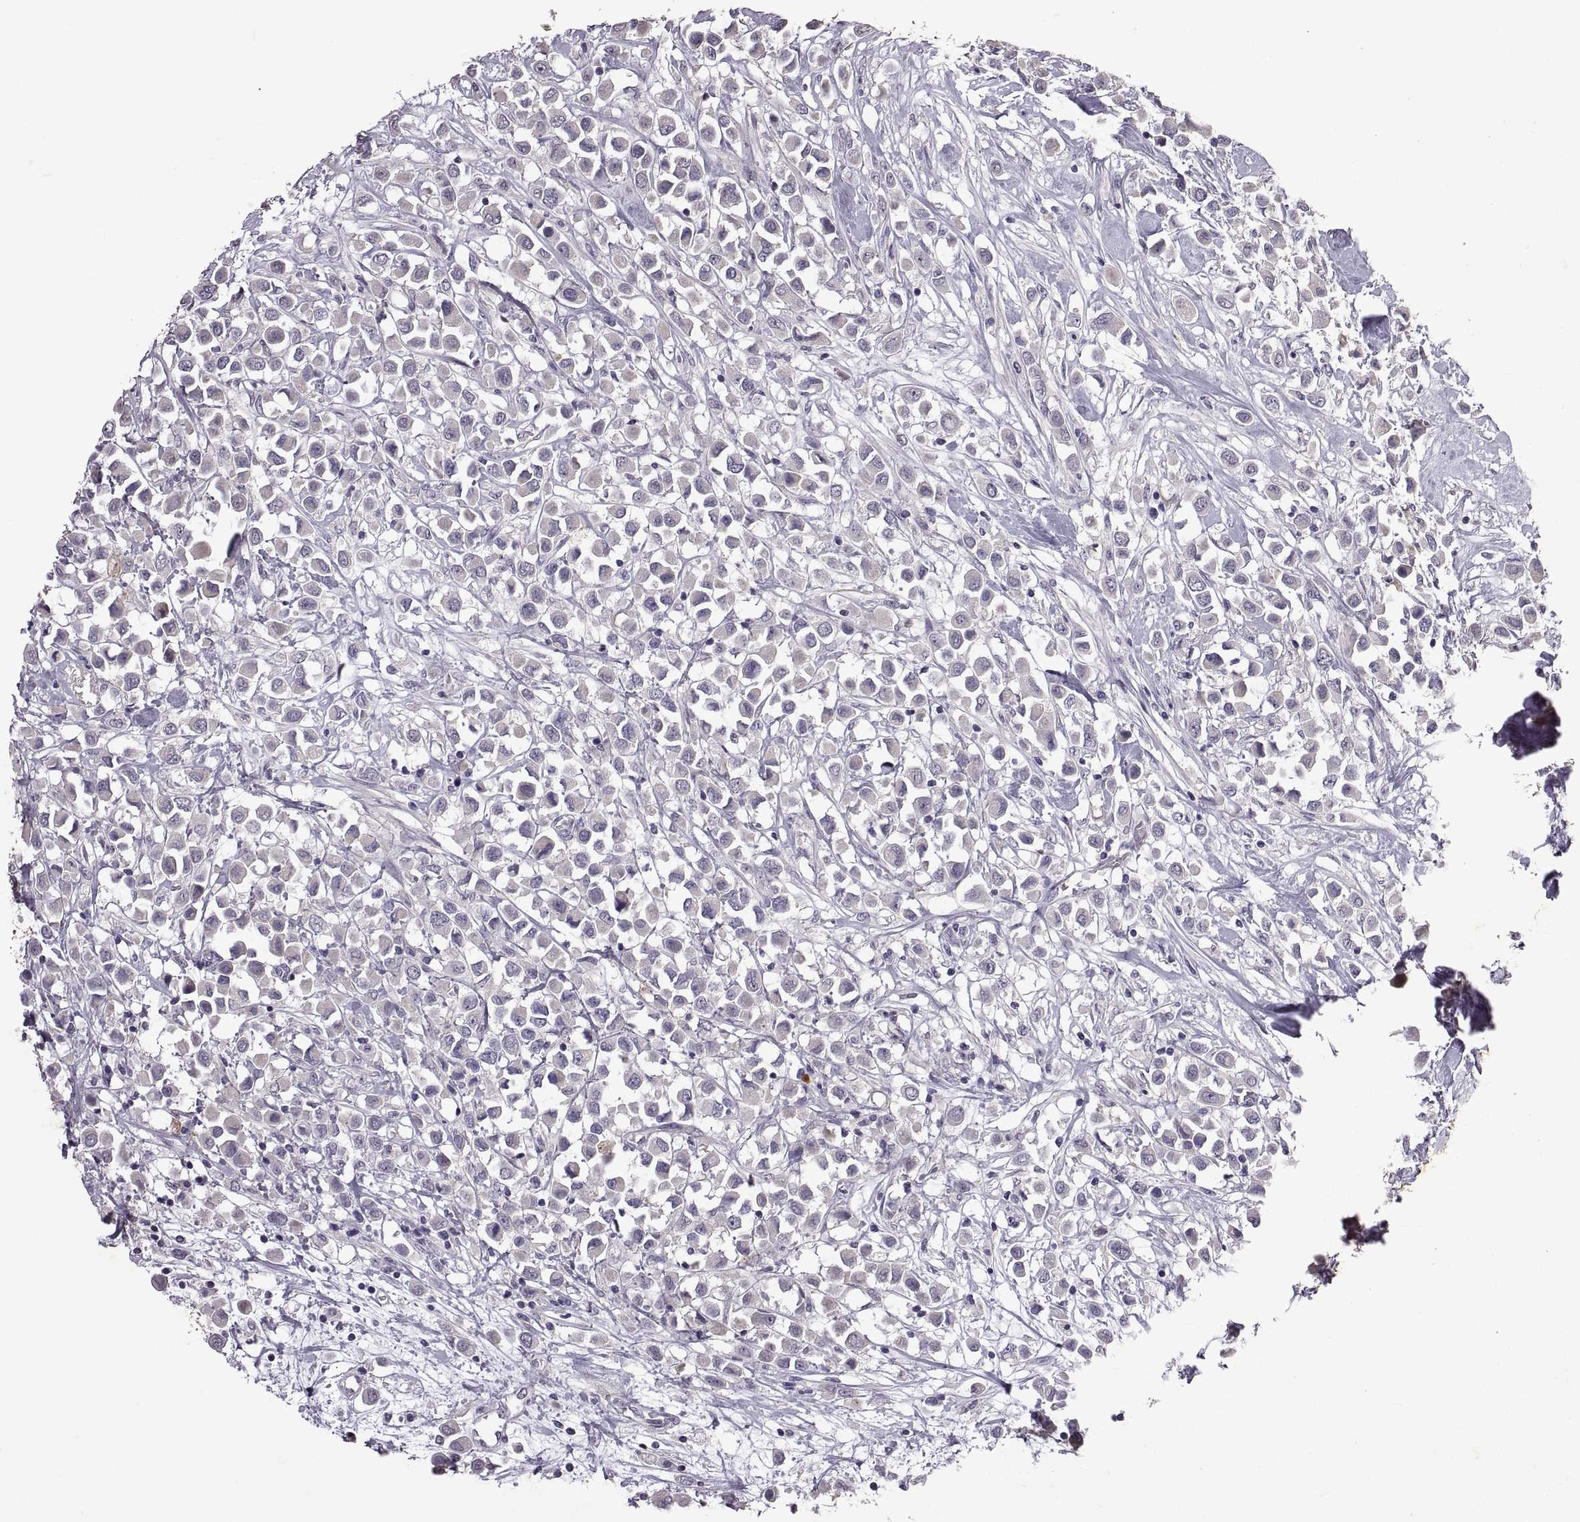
{"staining": {"intensity": "negative", "quantity": "none", "location": "none"}, "tissue": "breast cancer", "cell_type": "Tumor cells", "image_type": "cancer", "snomed": [{"axis": "morphology", "description": "Duct carcinoma"}, {"axis": "topography", "description": "Breast"}], "caption": "Tumor cells show no significant positivity in breast invasive ductal carcinoma.", "gene": "DEFB136", "patient": {"sex": "female", "age": 61}}